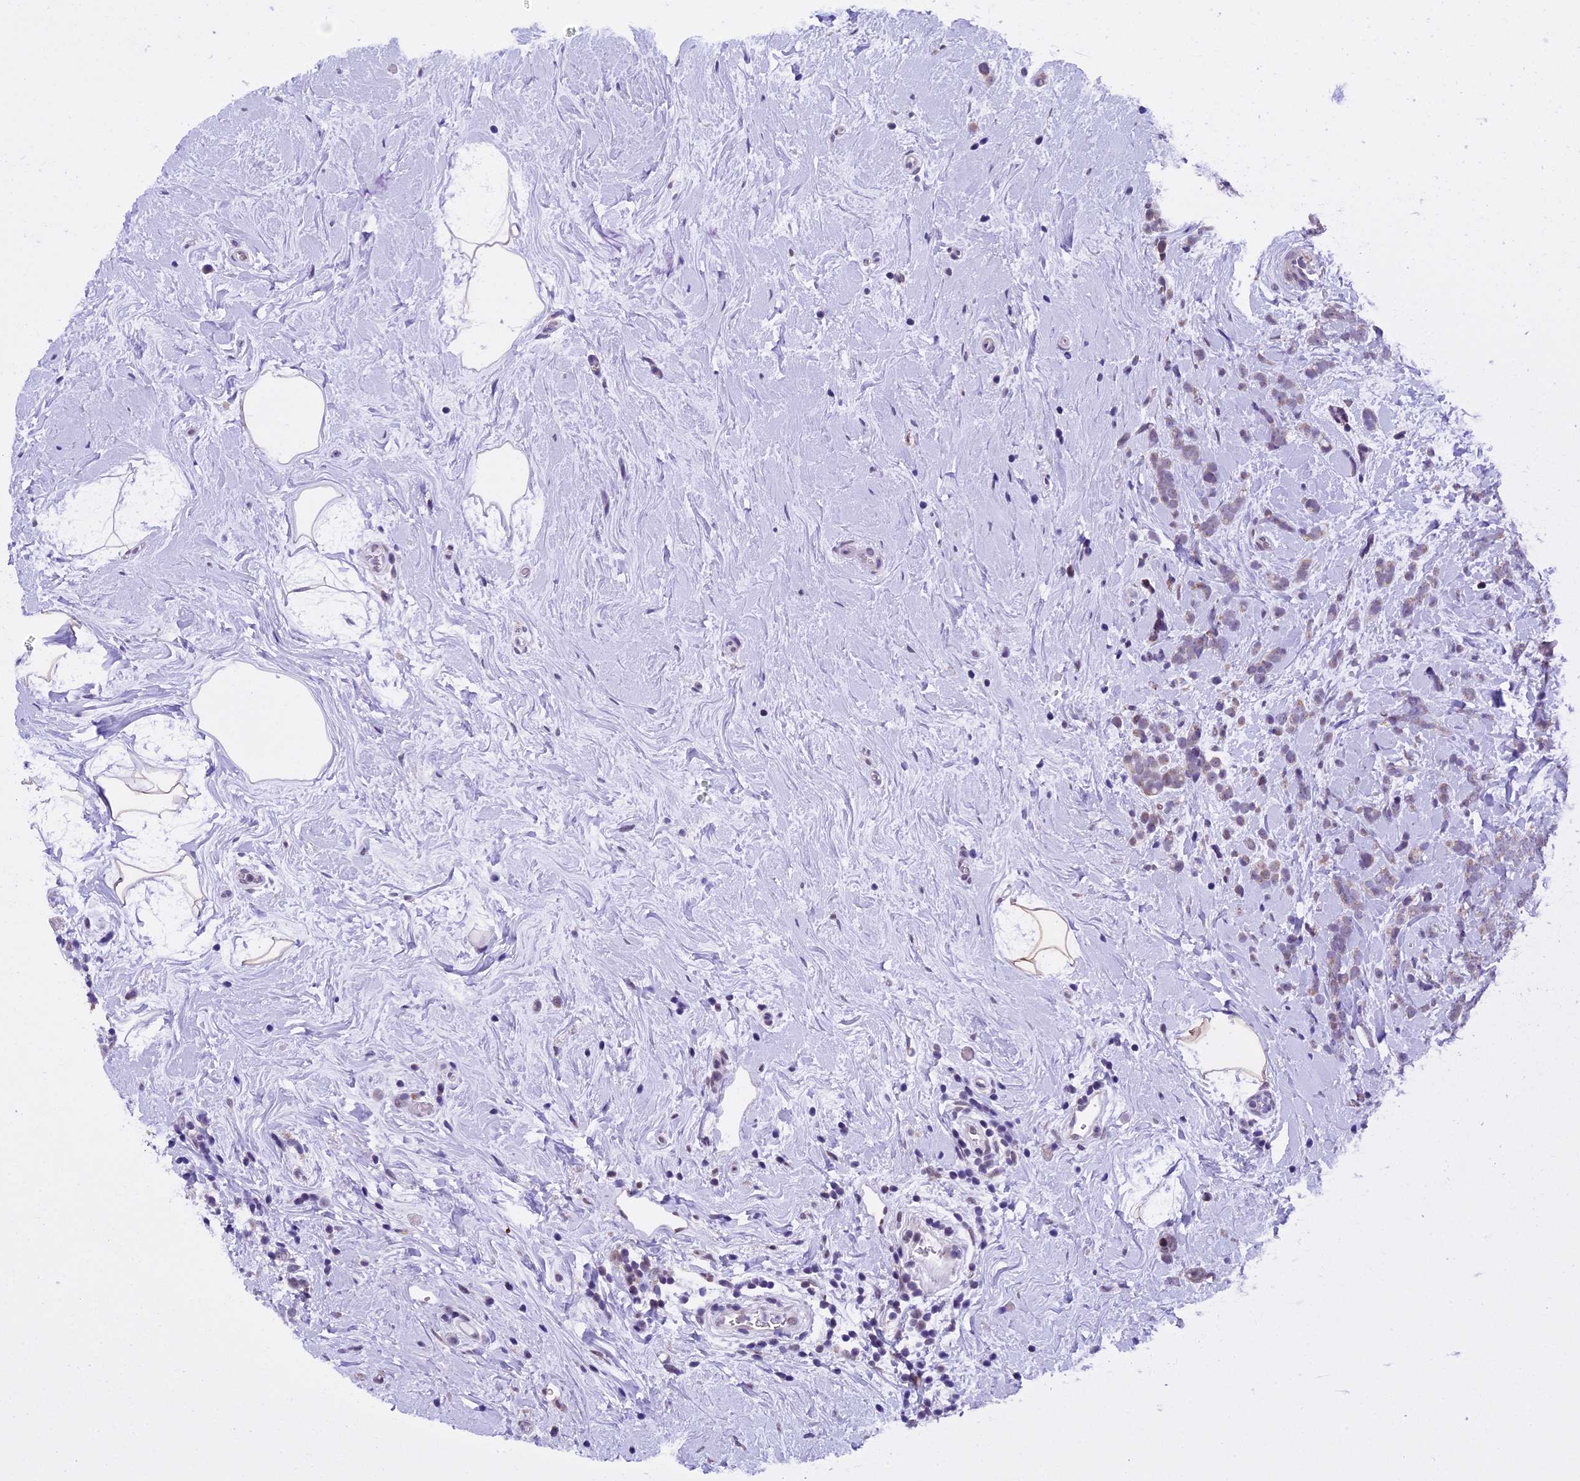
{"staining": {"intensity": "weak", "quantity": "25%-75%", "location": "cytoplasmic/membranous"}, "tissue": "breast cancer", "cell_type": "Tumor cells", "image_type": "cancer", "snomed": [{"axis": "morphology", "description": "Lobular carcinoma"}, {"axis": "topography", "description": "Breast"}], "caption": "A high-resolution image shows immunohistochemistry staining of breast cancer (lobular carcinoma), which displays weak cytoplasmic/membranous positivity in approximately 25%-75% of tumor cells. (brown staining indicates protein expression, while blue staining denotes nuclei).", "gene": "ZNF317", "patient": {"sex": "female", "age": 58}}